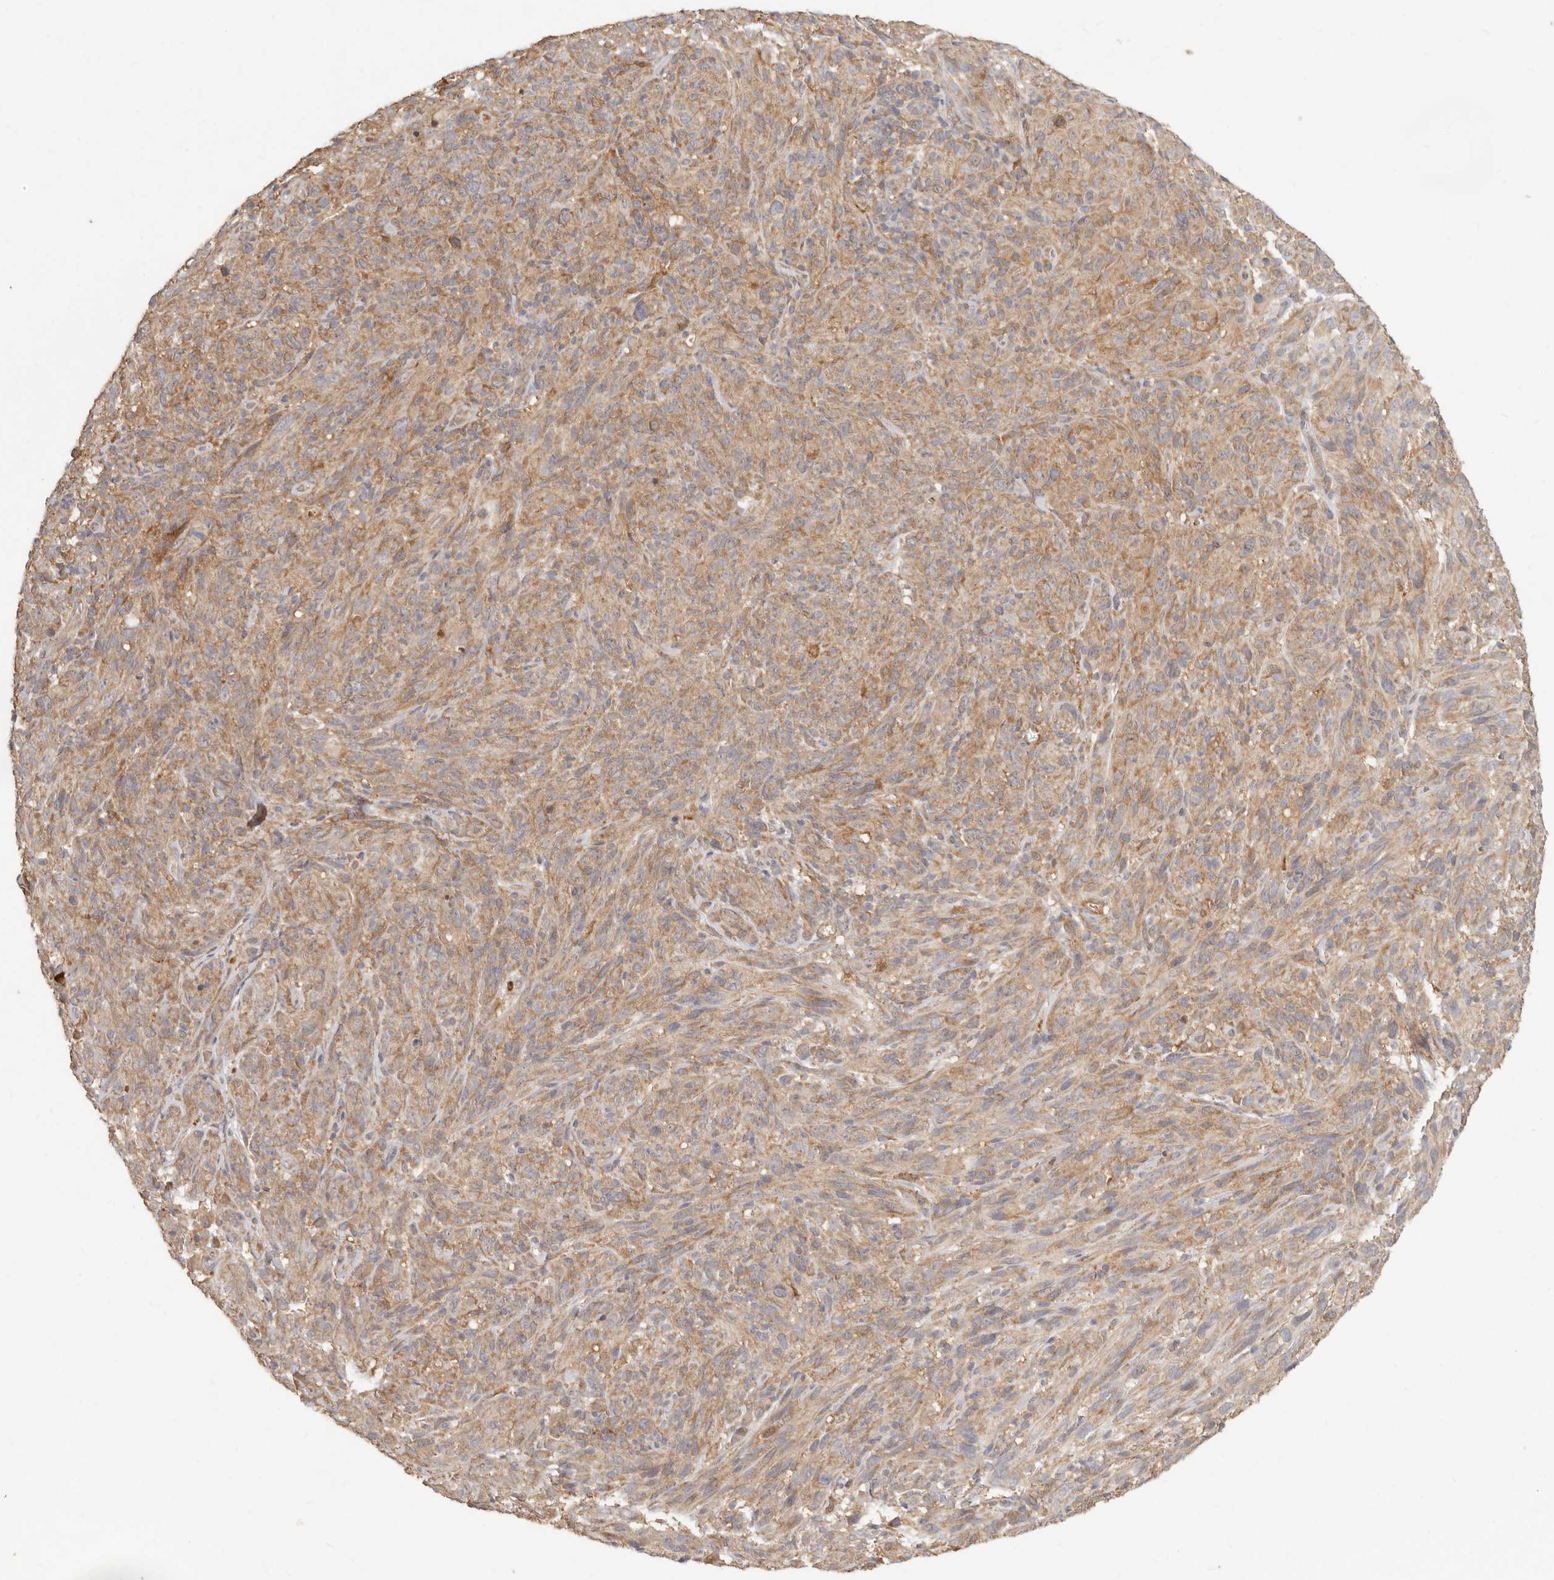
{"staining": {"intensity": "moderate", "quantity": ">75%", "location": "cytoplasmic/membranous"}, "tissue": "melanoma", "cell_type": "Tumor cells", "image_type": "cancer", "snomed": [{"axis": "morphology", "description": "Malignant melanoma, NOS"}, {"axis": "topography", "description": "Skin of head"}], "caption": "Protein staining of melanoma tissue demonstrates moderate cytoplasmic/membranous positivity in approximately >75% of tumor cells.", "gene": "VIPR1", "patient": {"sex": "male", "age": 96}}